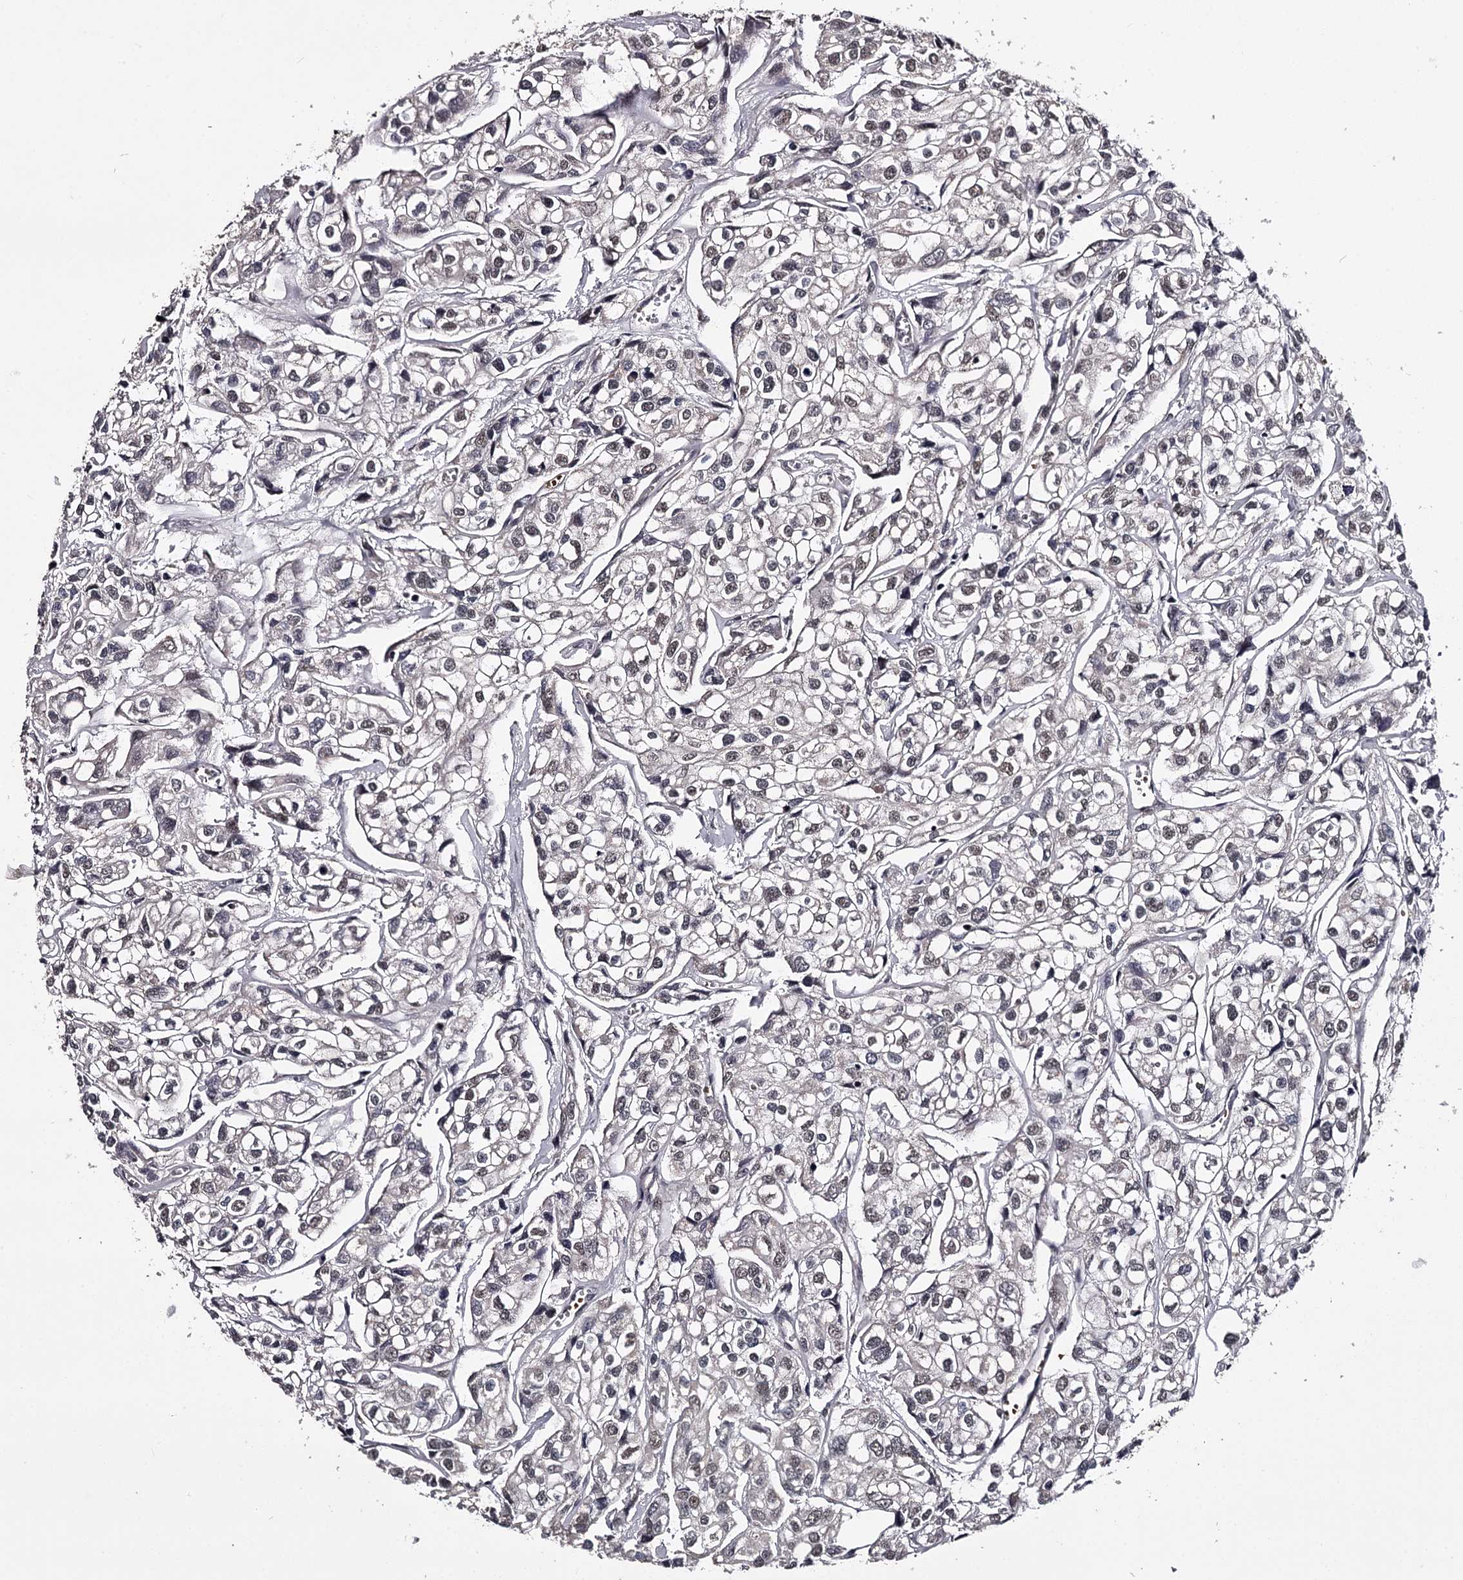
{"staining": {"intensity": "weak", "quantity": "<25%", "location": "nuclear"}, "tissue": "urothelial cancer", "cell_type": "Tumor cells", "image_type": "cancer", "snomed": [{"axis": "morphology", "description": "Urothelial carcinoma, High grade"}, {"axis": "topography", "description": "Urinary bladder"}], "caption": "High power microscopy histopathology image of an IHC micrograph of urothelial cancer, revealing no significant staining in tumor cells.", "gene": "RNF44", "patient": {"sex": "male", "age": 67}}